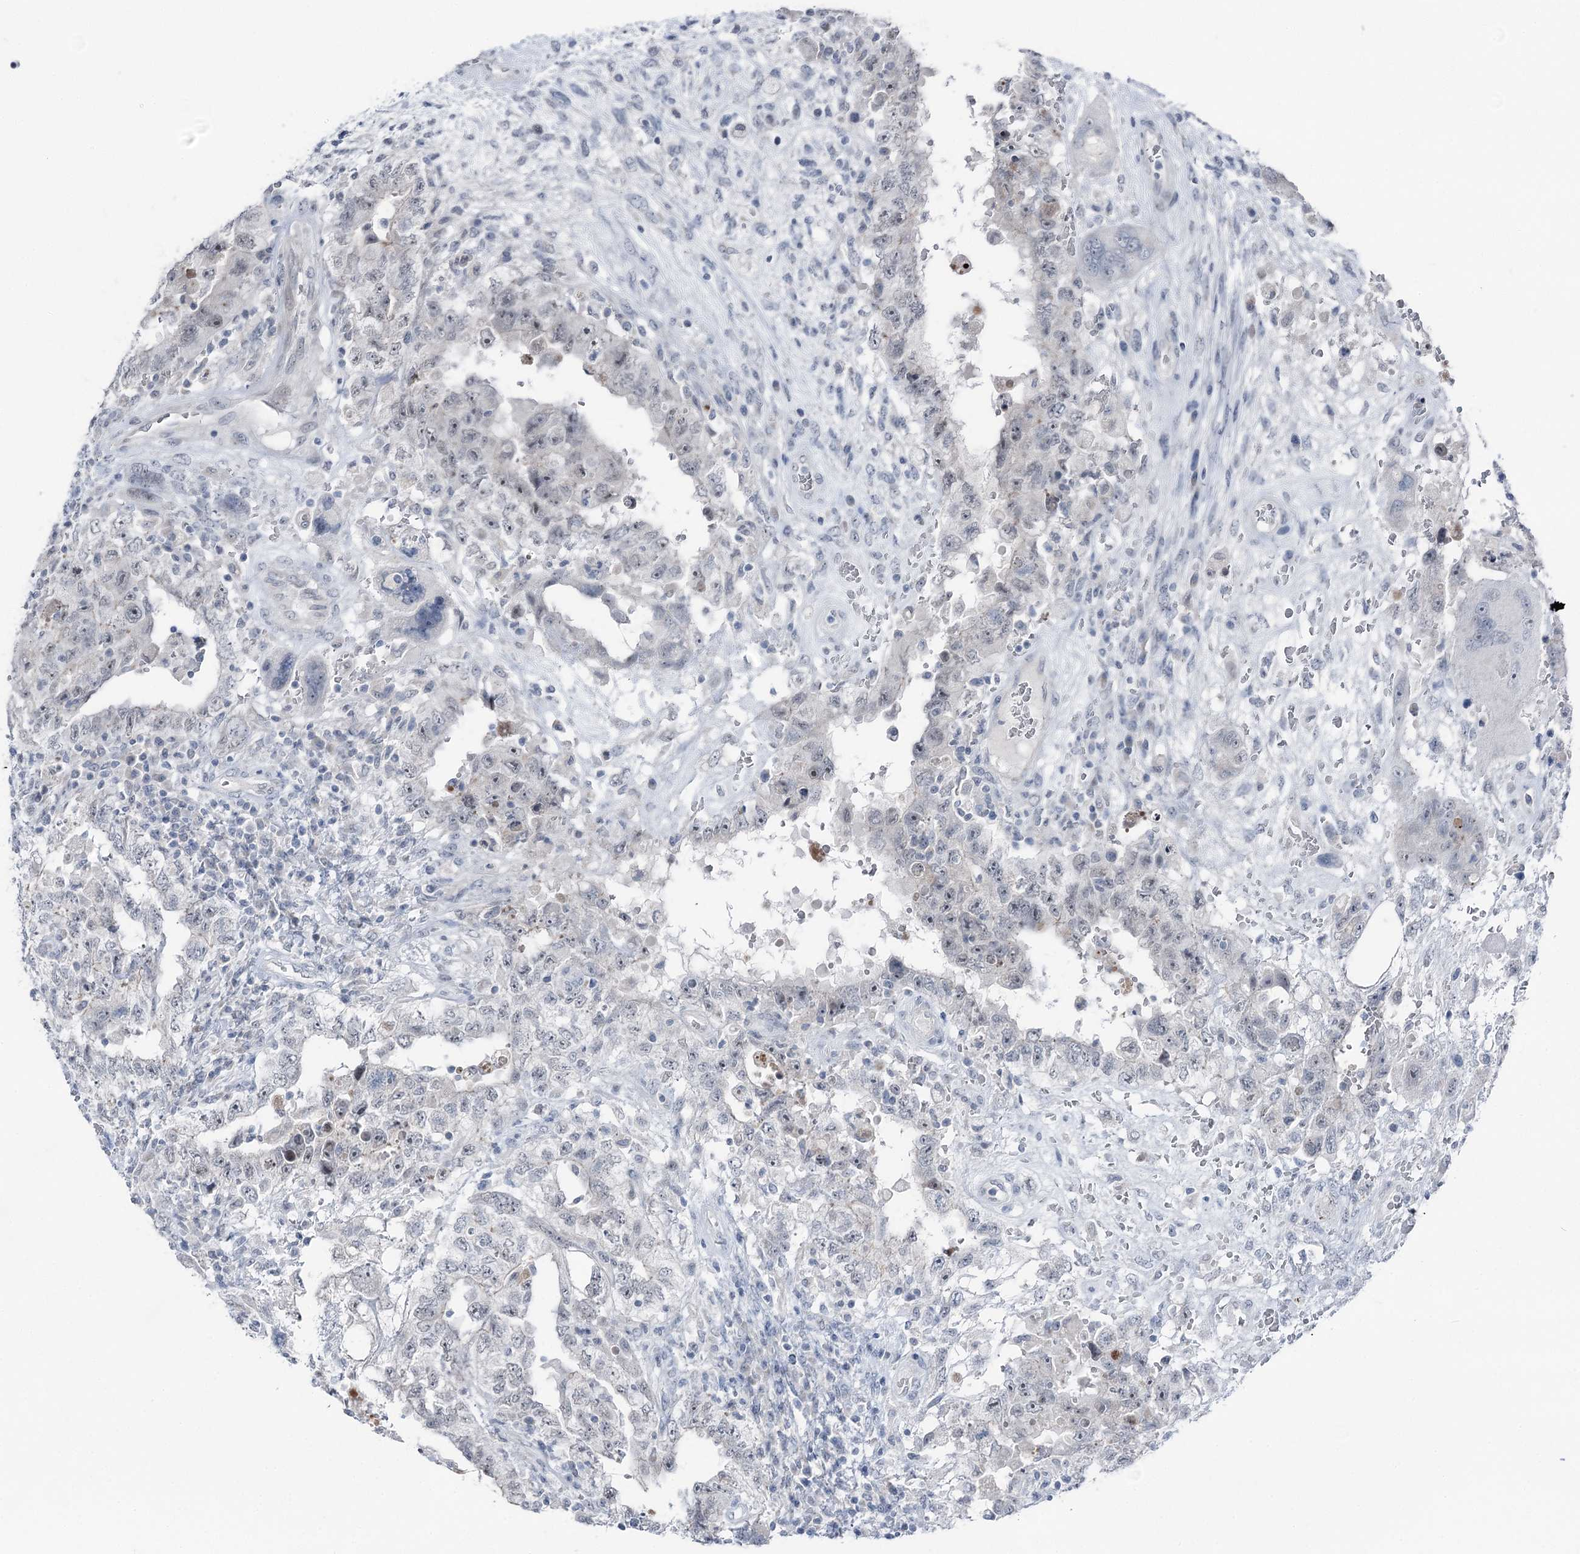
{"staining": {"intensity": "negative", "quantity": "none", "location": "none"}, "tissue": "testis cancer", "cell_type": "Tumor cells", "image_type": "cancer", "snomed": [{"axis": "morphology", "description": "Carcinoma, Embryonal, NOS"}, {"axis": "topography", "description": "Testis"}], "caption": "Histopathology image shows no significant protein expression in tumor cells of testis cancer (embryonal carcinoma).", "gene": "STEEP1", "patient": {"sex": "male", "age": 26}}